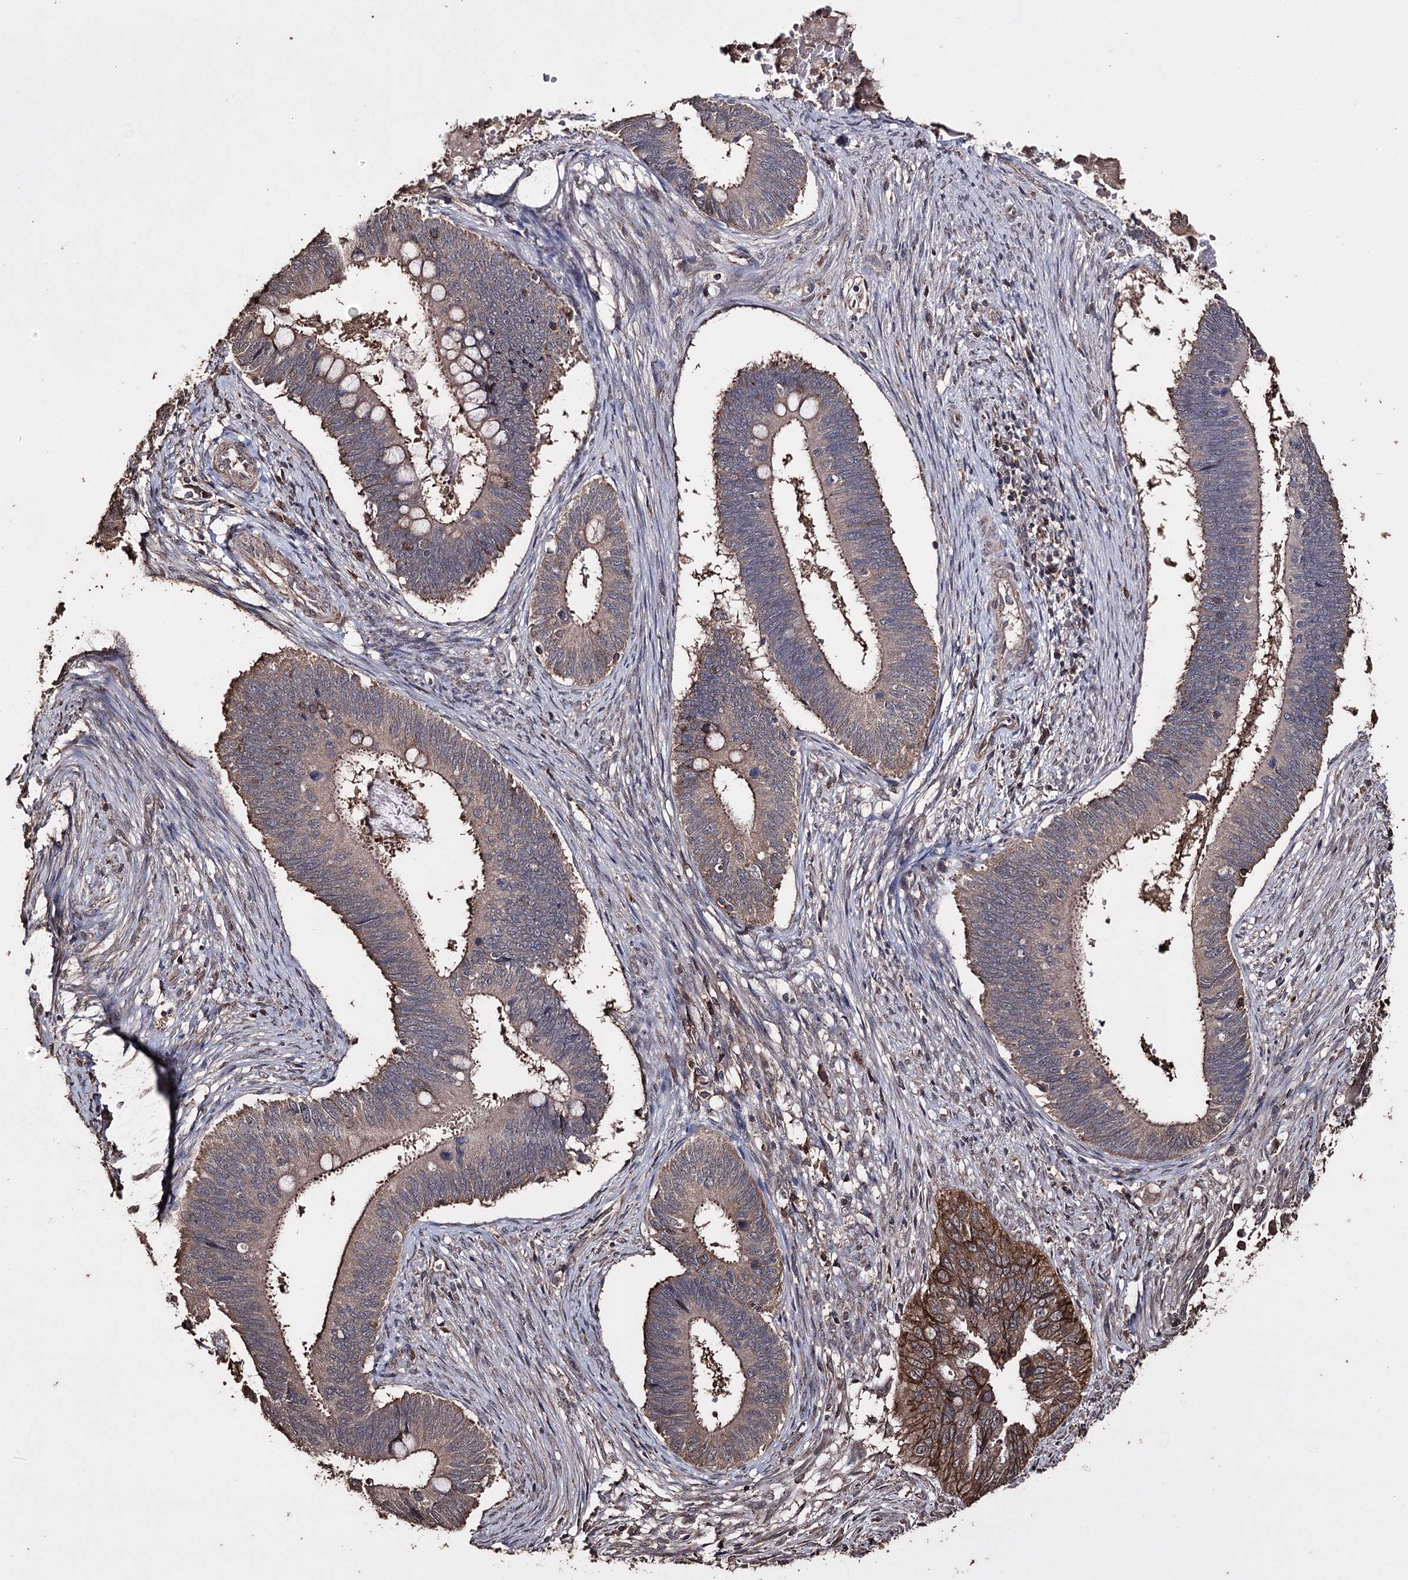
{"staining": {"intensity": "moderate", "quantity": "25%-75%", "location": "cytoplasmic/membranous"}, "tissue": "cervical cancer", "cell_type": "Tumor cells", "image_type": "cancer", "snomed": [{"axis": "morphology", "description": "Adenocarcinoma, NOS"}, {"axis": "topography", "description": "Cervix"}], "caption": "Adenocarcinoma (cervical) stained for a protein reveals moderate cytoplasmic/membranous positivity in tumor cells. Nuclei are stained in blue.", "gene": "ZNF662", "patient": {"sex": "female", "age": 42}}